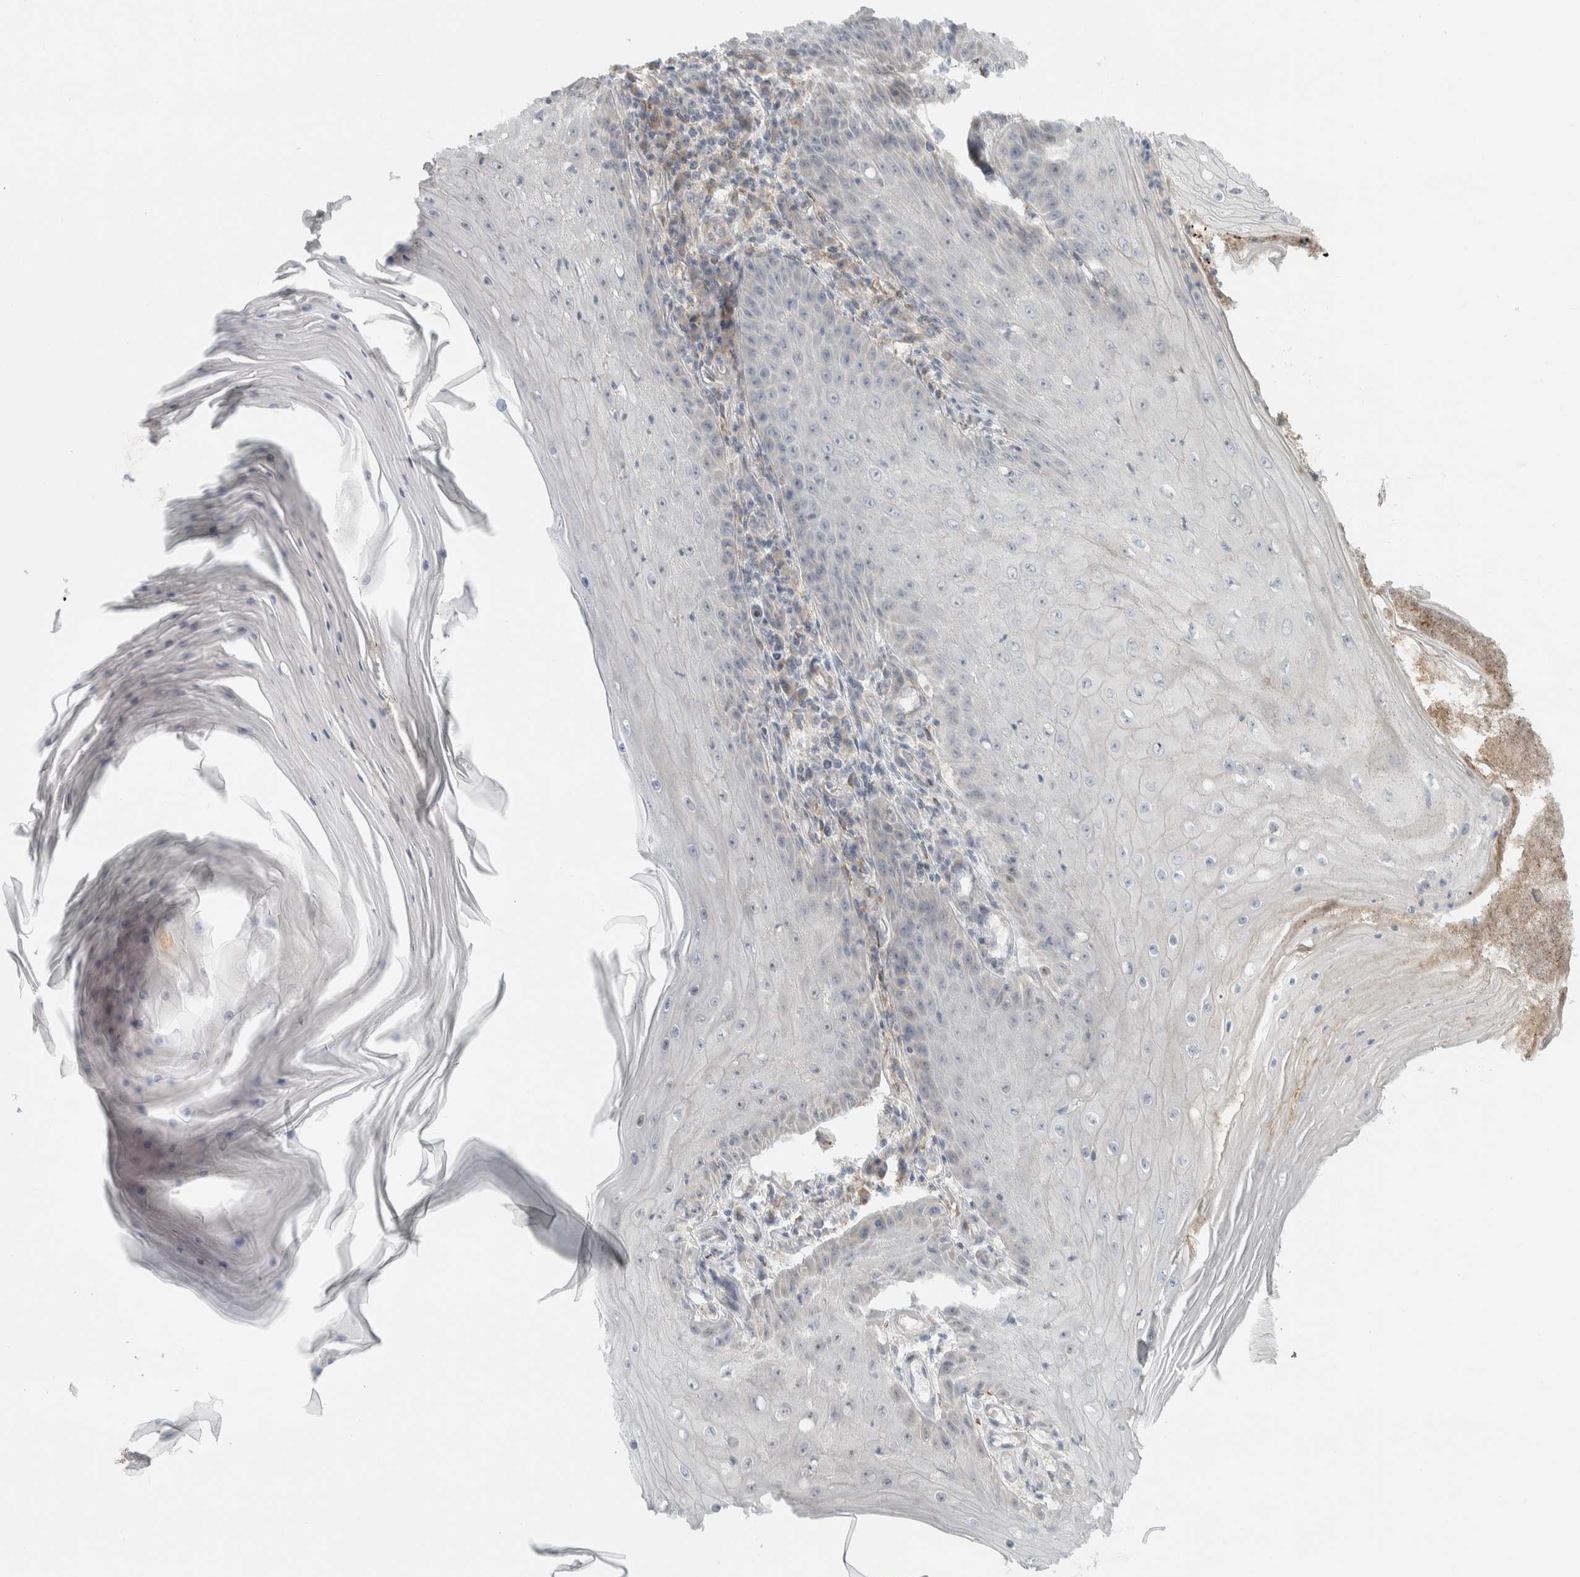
{"staining": {"intensity": "negative", "quantity": "none", "location": "none"}, "tissue": "skin cancer", "cell_type": "Tumor cells", "image_type": "cancer", "snomed": [{"axis": "morphology", "description": "Squamous cell carcinoma, NOS"}, {"axis": "topography", "description": "Skin"}], "caption": "A photomicrograph of human skin cancer (squamous cell carcinoma) is negative for staining in tumor cells.", "gene": "HGS", "patient": {"sex": "female", "age": 73}}